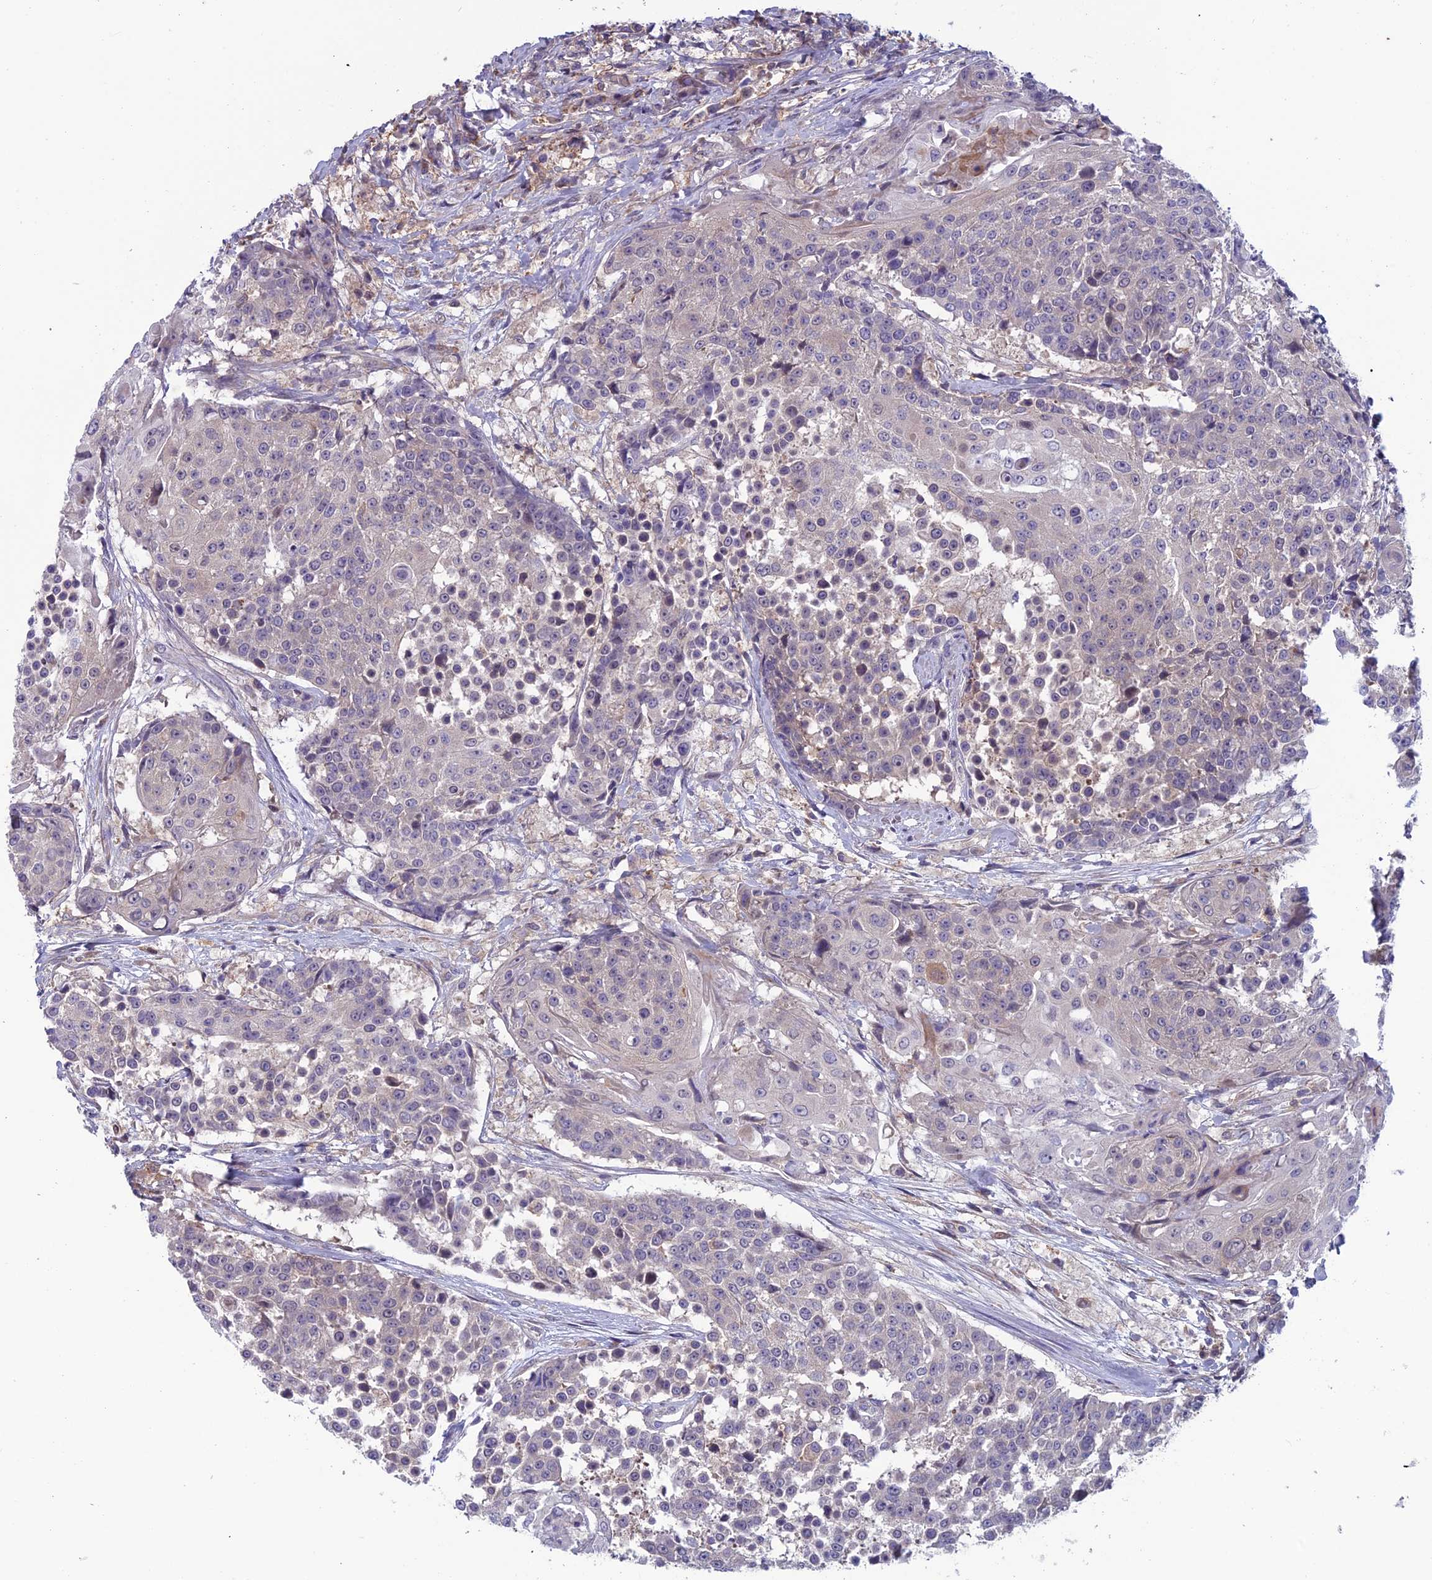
{"staining": {"intensity": "negative", "quantity": "none", "location": "none"}, "tissue": "urothelial cancer", "cell_type": "Tumor cells", "image_type": "cancer", "snomed": [{"axis": "morphology", "description": "Urothelial carcinoma, High grade"}, {"axis": "topography", "description": "Urinary bladder"}], "caption": "There is no significant expression in tumor cells of high-grade urothelial carcinoma. (Stains: DAB immunohistochemistry (IHC) with hematoxylin counter stain, Microscopy: brightfield microscopy at high magnification).", "gene": "MAST2", "patient": {"sex": "female", "age": 63}}